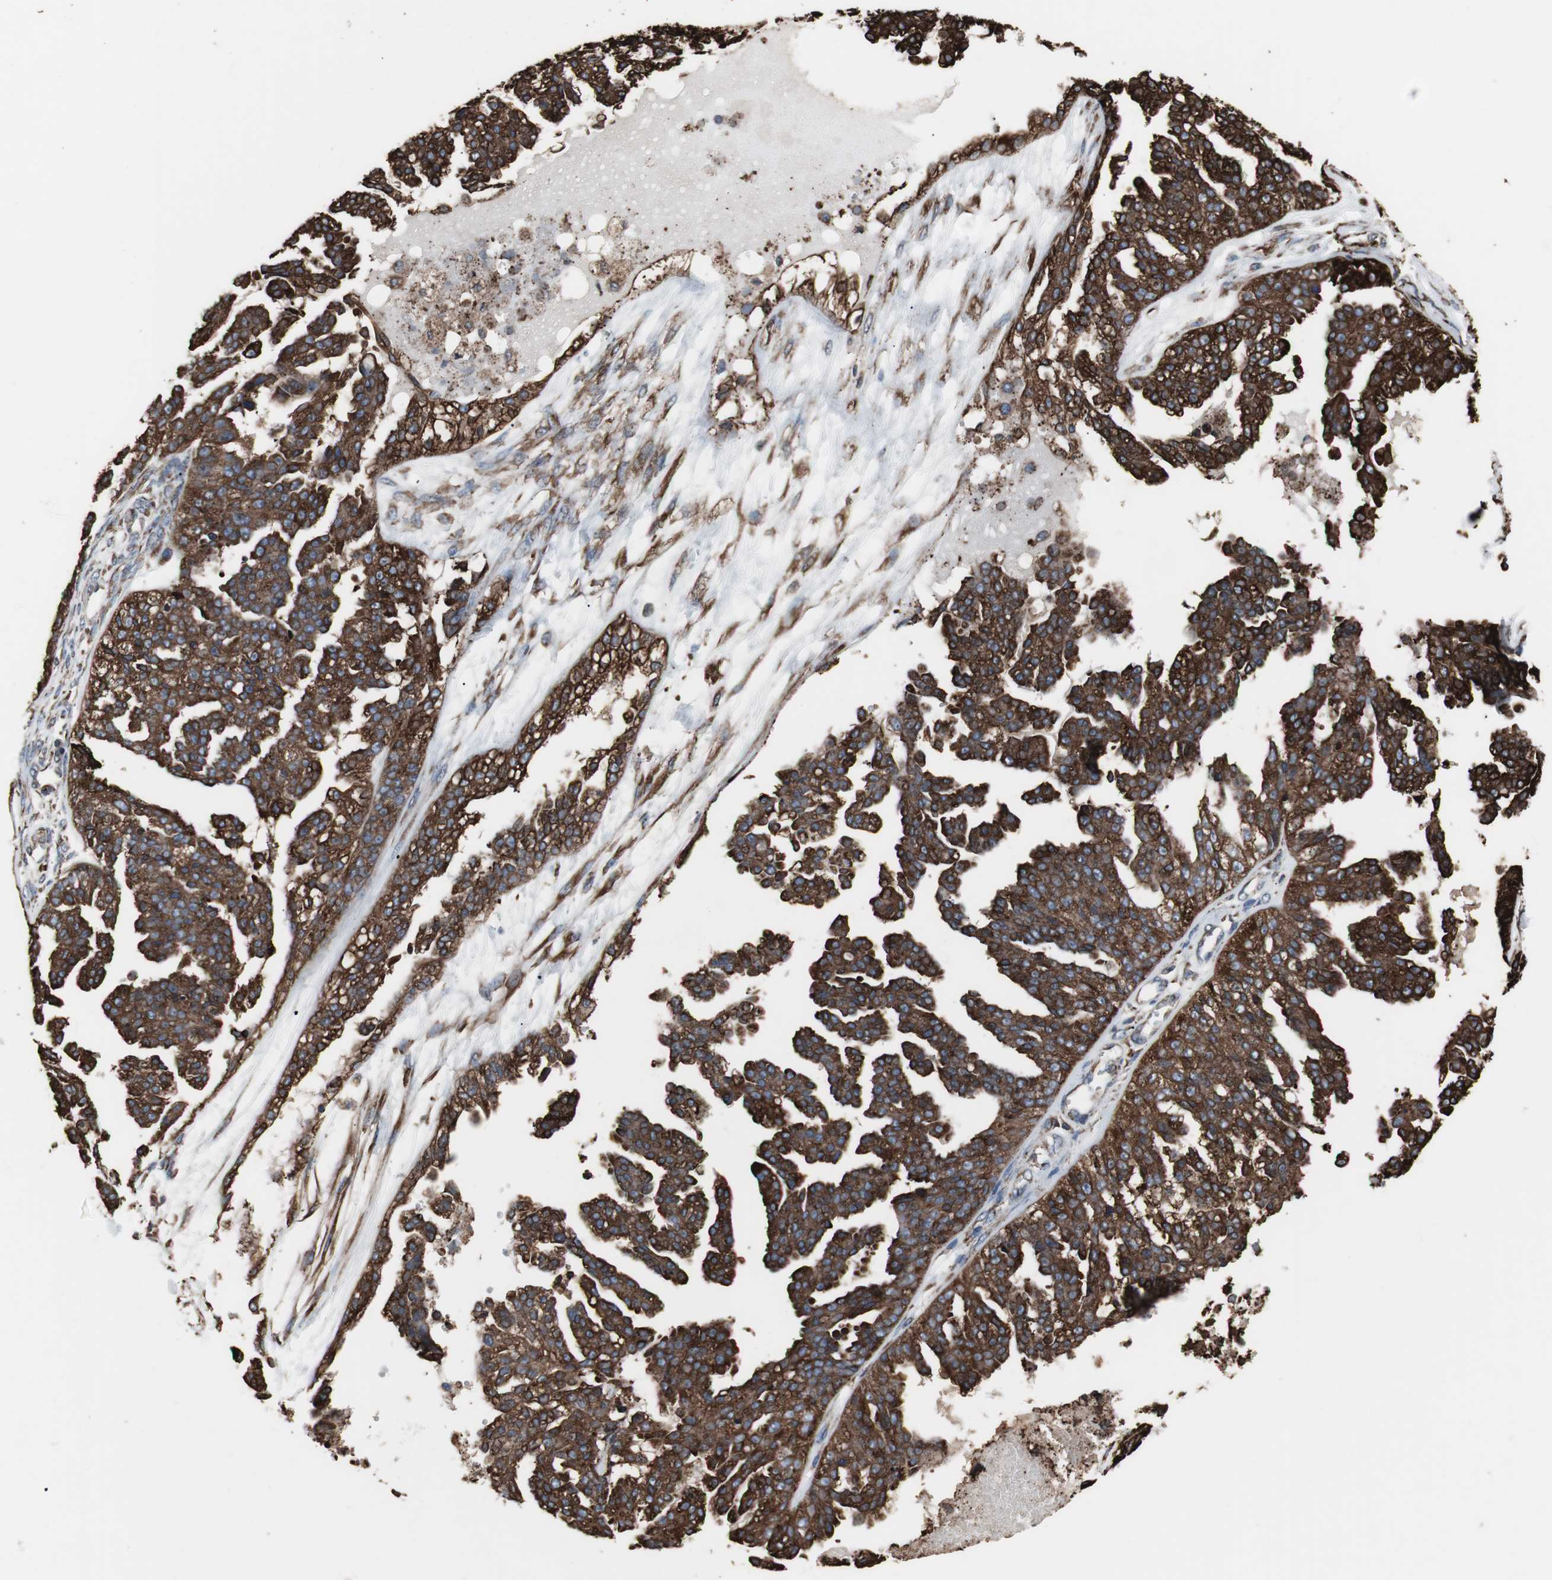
{"staining": {"intensity": "strong", "quantity": ">75%", "location": "cytoplasmic/membranous"}, "tissue": "ovarian cancer", "cell_type": "Tumor cells", "image_type": "cancer", "snomed": [{"axis": "morphology", "description": "Carcinoma, NOS"}, {"axis": "topography", "description": "Soft tissue"}, {"axis": "topography", "description": "Ovary"}], "caption": "A micrograph of human ovarian carcinoma stained for a protein exhibits strong cytoplasmic/membranous brown staining in tumor cells.", "gene": "CALU", "patient": {"sex": "female", "age": 54}}